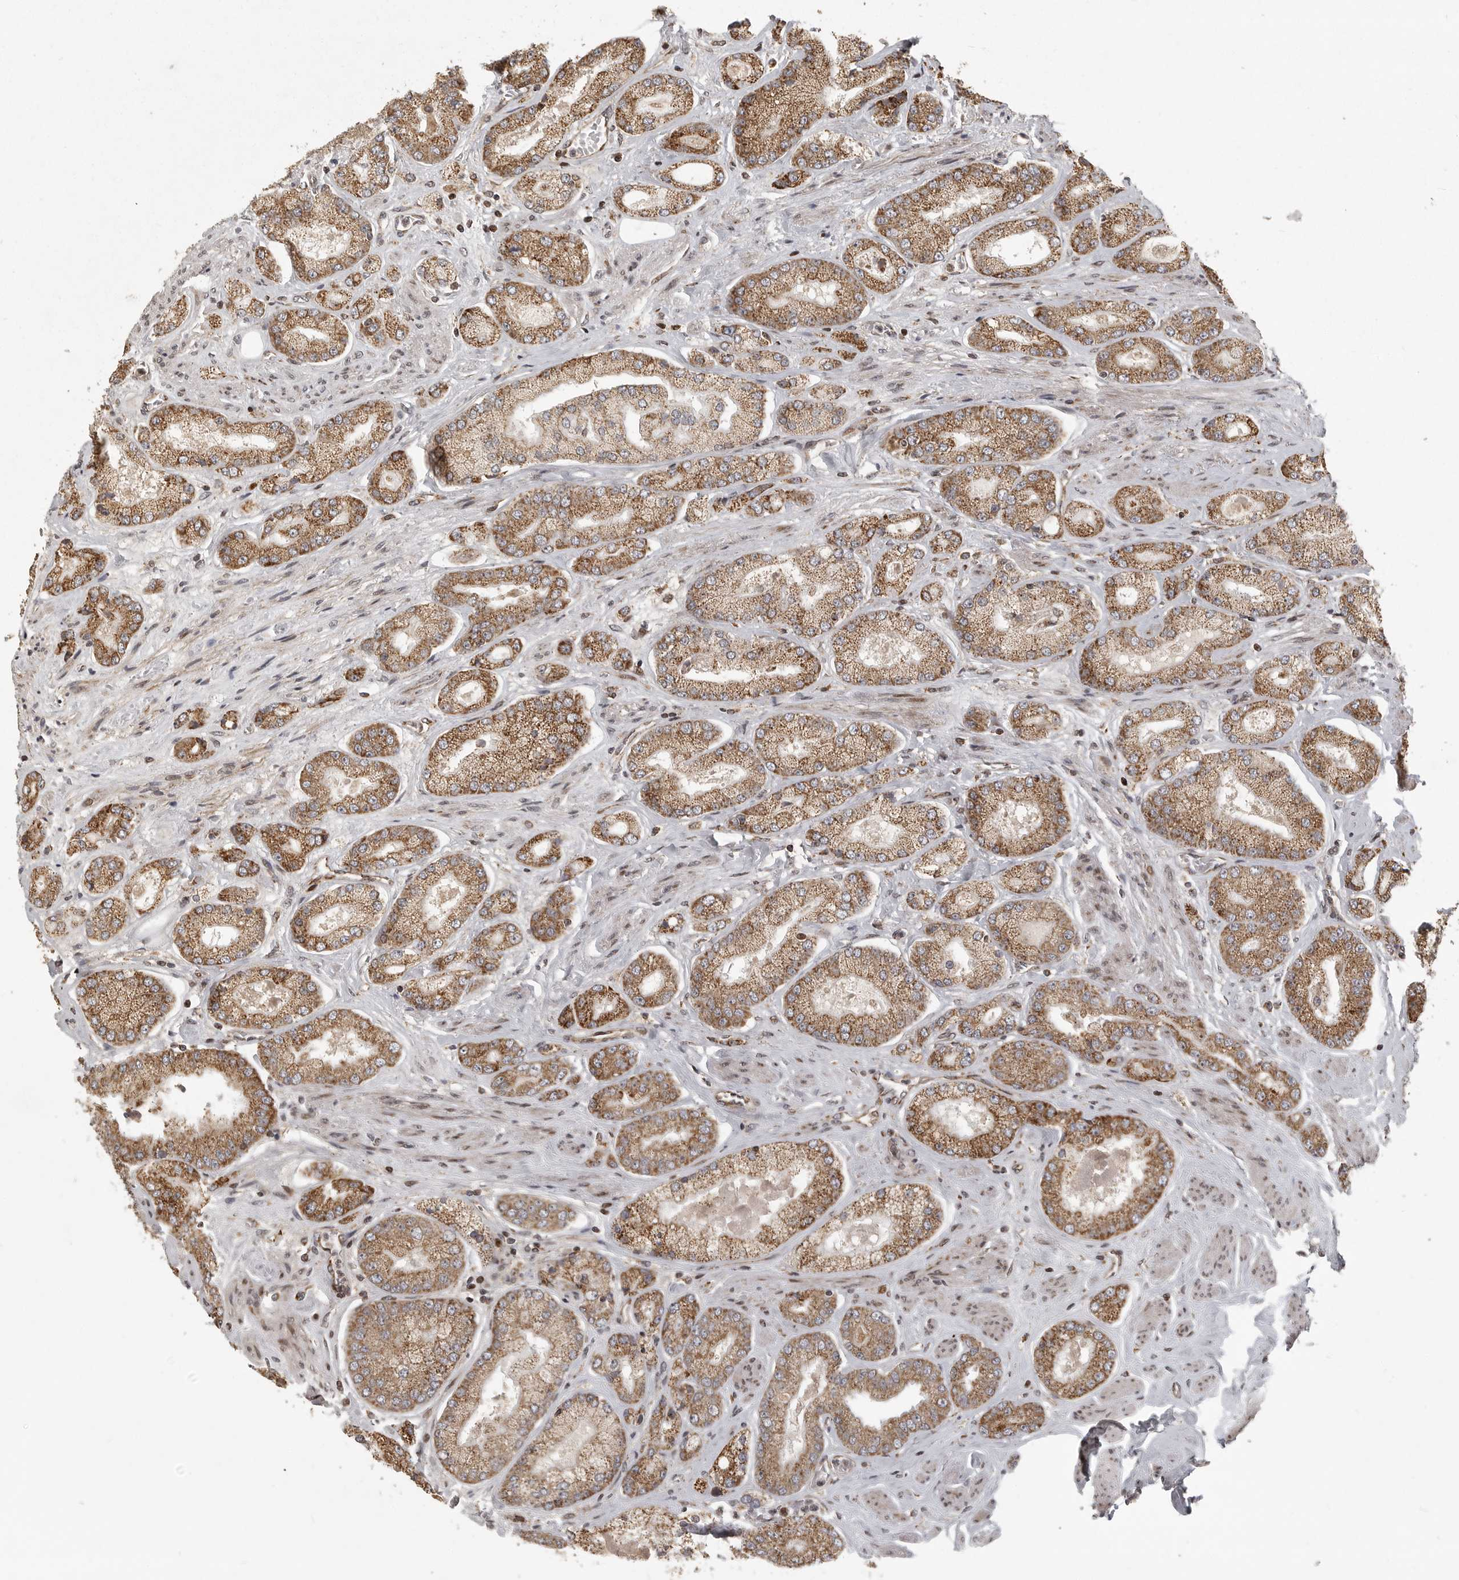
{"staining": {"intensity": "moderate", "quantity": ">75%", "location": "cytoplasmic/membranous"}, "tissue": "prostate cancer", "cell_type": "Tumor cells", "image_type": "cancer", "snomed": [{"axis": "morphology", "description": "Adenocarcinoma, High grade"}, {"axis": "topography", "description": "Prostate"}], "caption": "The photomicrograph exhibits staining of prostate cancer, revealing moderate cytoplasmic/membranous protein staining (brown color) within tumor cells.", "gene": "NARS2", "patient": {"sex": "male", "age": 58}}